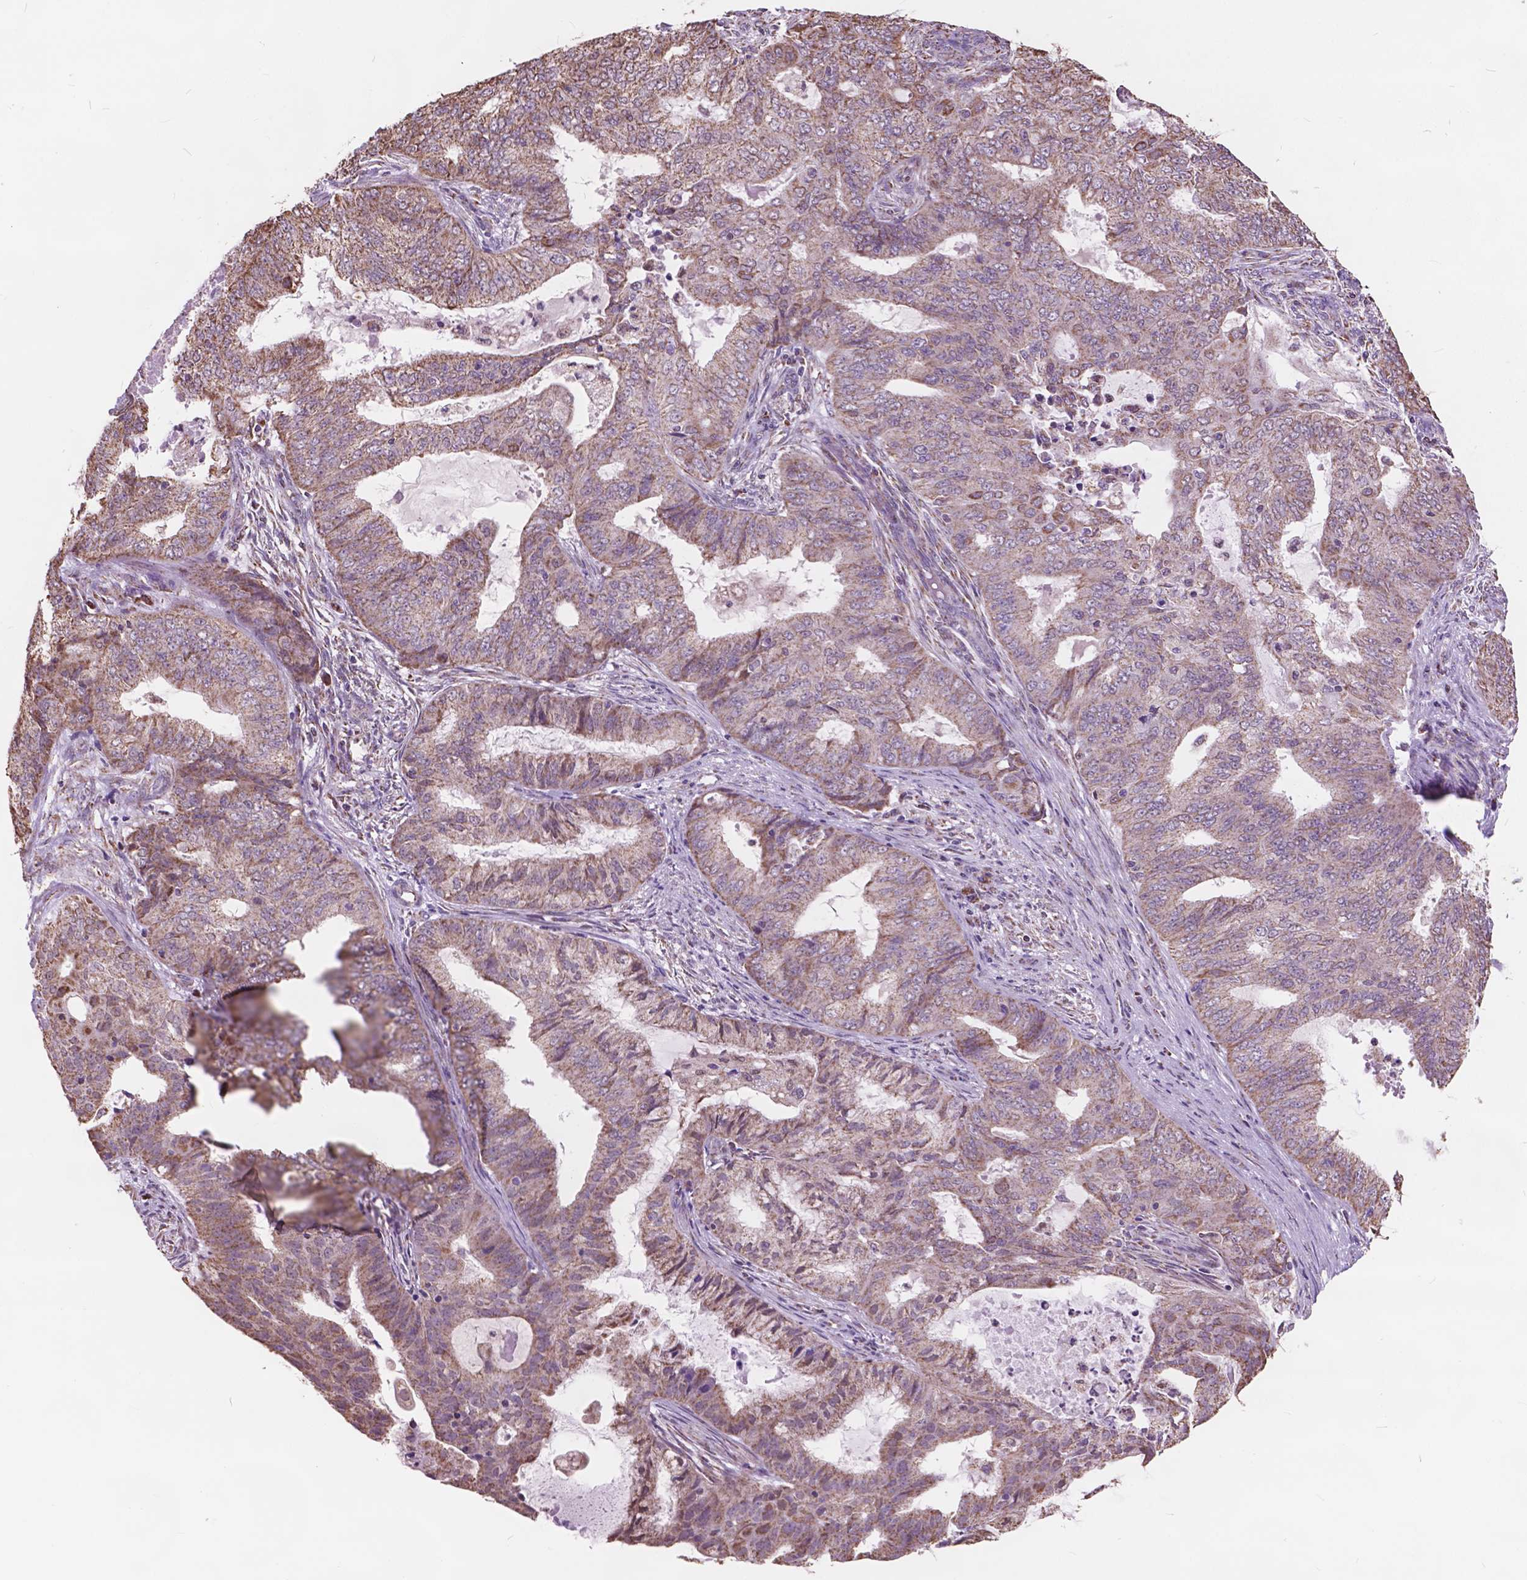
{"staining": {"intensity": "weak", "quantity": ">75%", "location": "cytoplasmic/membranous"}, "tissue": "endometrial cancer", "cell_type": "Tumor cells", "image_type": "cancer", "snomed": [{"axis": "morphology", "description": "Adenocarcinoma, NOS"}, {"axis": "topography", "description": "Endometrium"}], "caption": "An immunohistochemistry (IHC) micrograph of tumor tissue is shown. Protein staining in brown labels weak cytoplasmic/membranous positivity in adenocarcinoma (endometrial) within tumor cells. The staining was performed using DAB (3,3'-diaminobenzidine), with brown indicating positive protein expression. Nuclei are stained blue with hematoxylin.", "gene": "SCOC", "patient": {"sex": "female", "age": 62}}